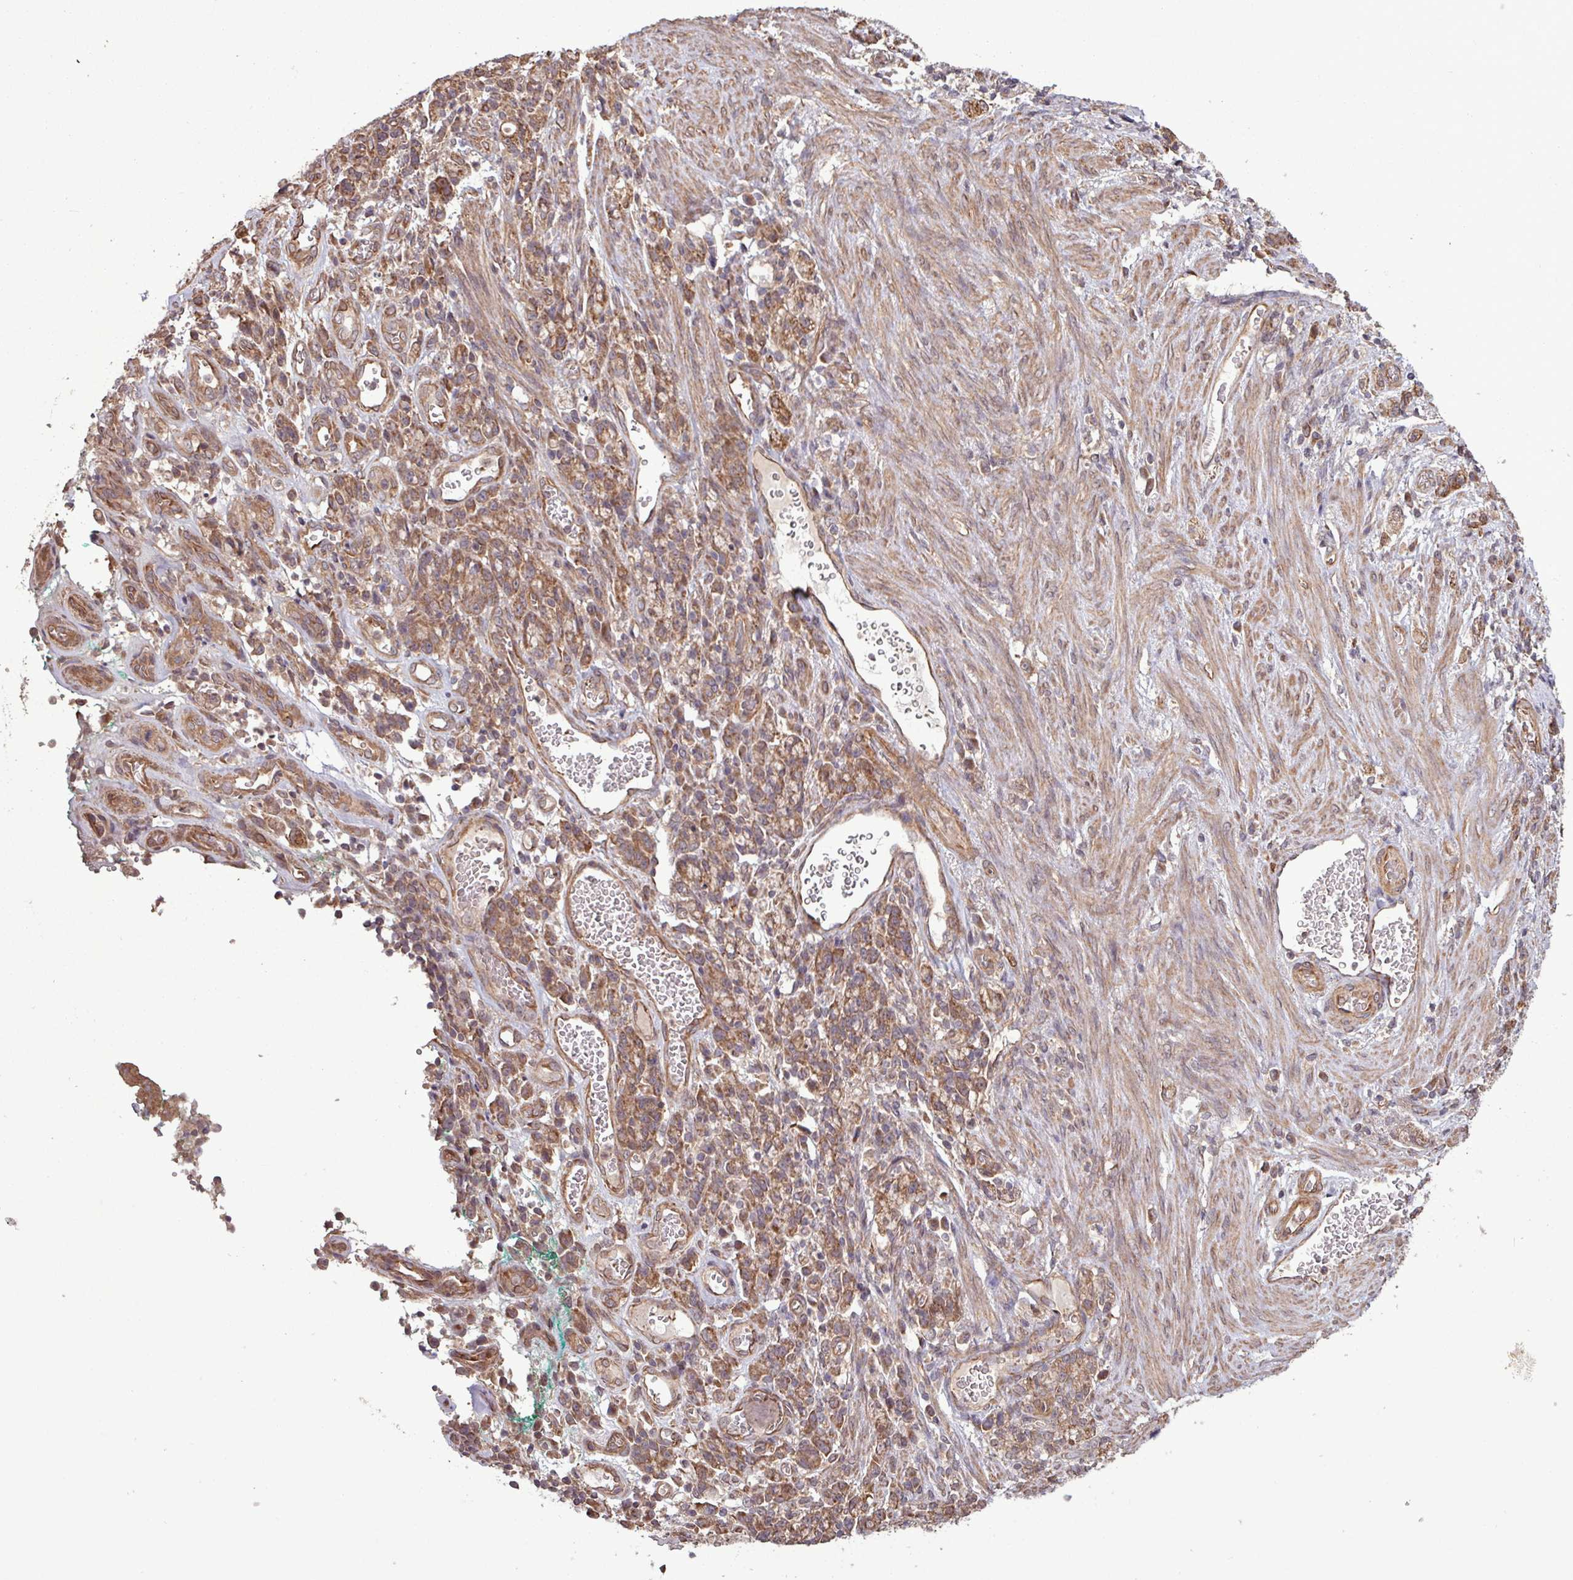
{"staining": {"intensity": "moderate", "quantity": ">75%", "location": "cytoplasmic/membranous"}, "tissue": "stomach cancer", "cell_type": "Tumor cells", "image_type": "cancer", "snomed": [{"axis": "morphology", "description": "Adenocarcinoma, NOS"}, {"axis": "topography", "description": "Stomach"}], "caption": "Tumor cells reveal medium levels of moderate cytoplasmic/membranous expression in approximately >75% of cells in human stomach cancer.", "gene": "TRABD2A", "patient": {"sex": "male", "age": 77}}